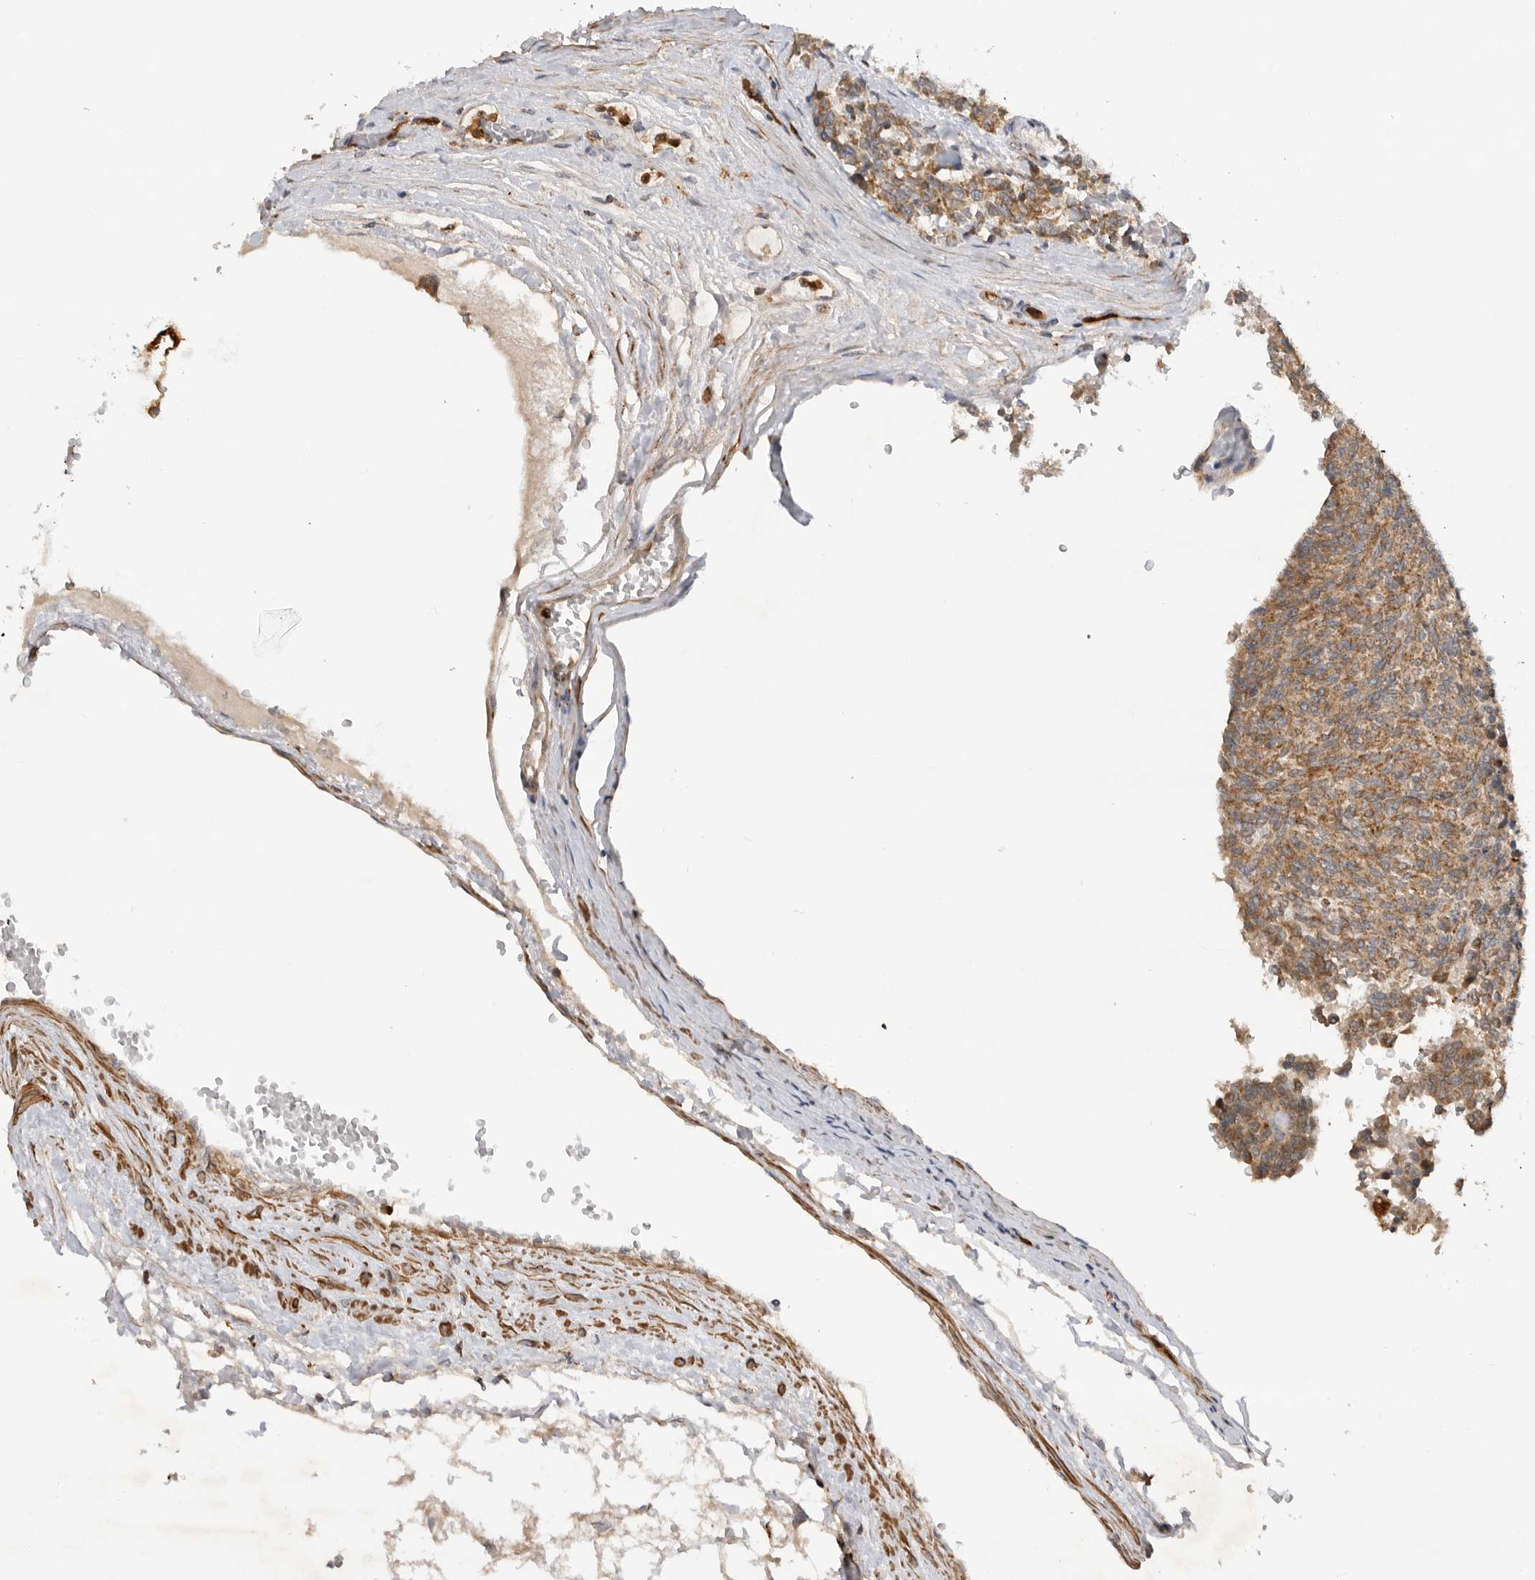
{"staining": {"intensity": "moderate", "quantity": ">75%", "location": "cytoplasmic/membranous"}, "tissue": "carcinoid", "cell_type": "Tumor cells", "image_type": "cancer", "snomed": [{"axis": "morphology", "description": "Carcinoid, malignant, NOS"}, {"axis": "topography", "description": "Pancreas"}], "caption": "Immunohistochemistry (DAB (3,3'-diaminobenzidine)) staining of human carcinoid displays moderate cytoplasmic/membranous protein positivity in approximately >75% of tumor cells.", "gene": "GNE", "patient": {"sex": "female", "age": 54}}